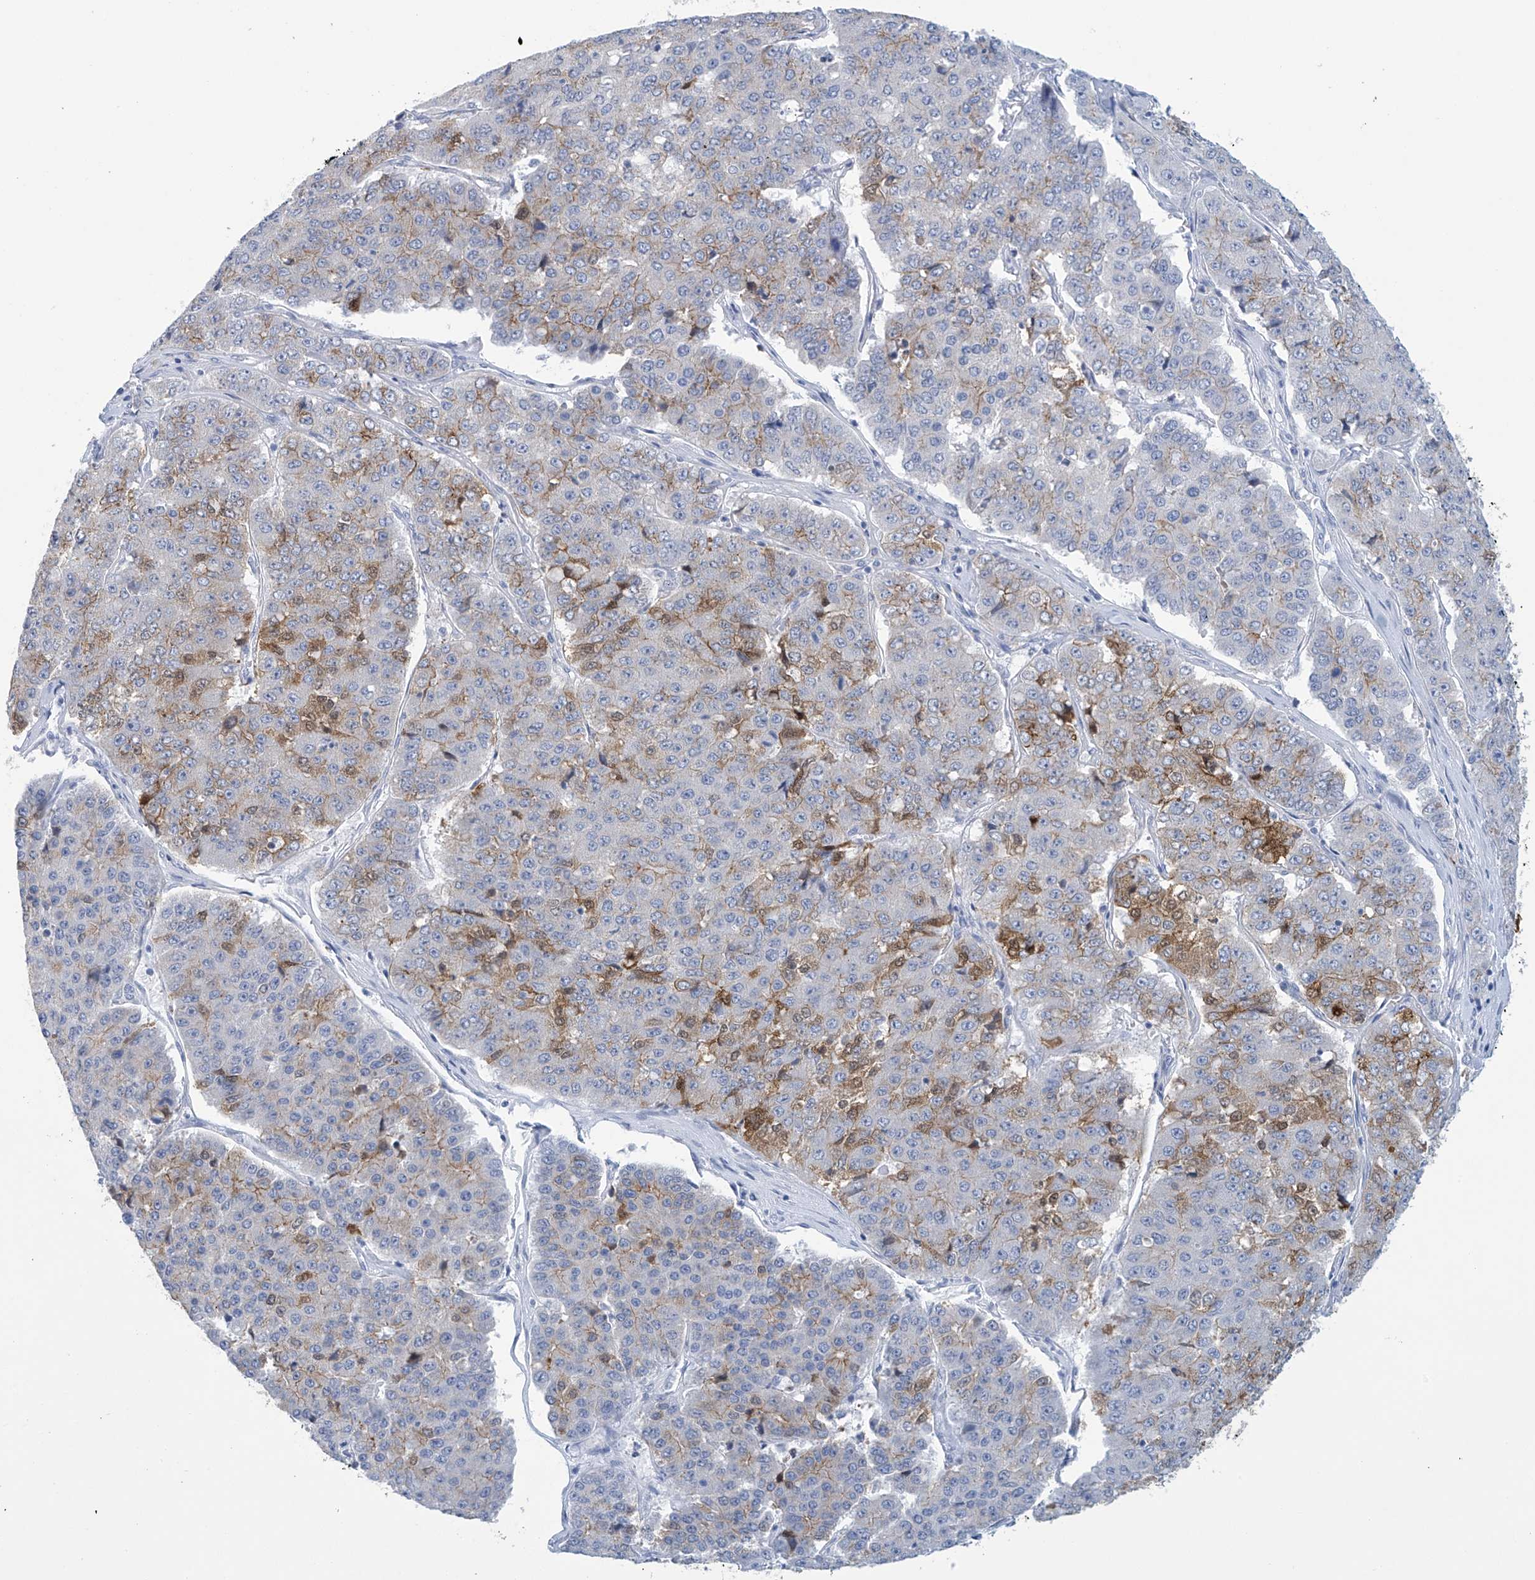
{"staining": {"intensity": "negative", "quantity": "none", "location": "none"}, "tissue": "pancreatic cancer", "cell_type": "Tumor cells", "image_type": "cancer", "snomed": [{"axis": "morphology", "description": "Adenocarcinoma, NOS"}, {"axis": "topography", "description": "Pancreas"}], "caption": "The histopathology image reveals no staining of tumor cells in adenocarcinoma (pancreatic). (Brightfield microscopy of DAB (3,3'-diaminobenzidine) immunohistochemistry at high magnification).", "gene": "DSP", "patient": {"sex": "male", "age": 50}}